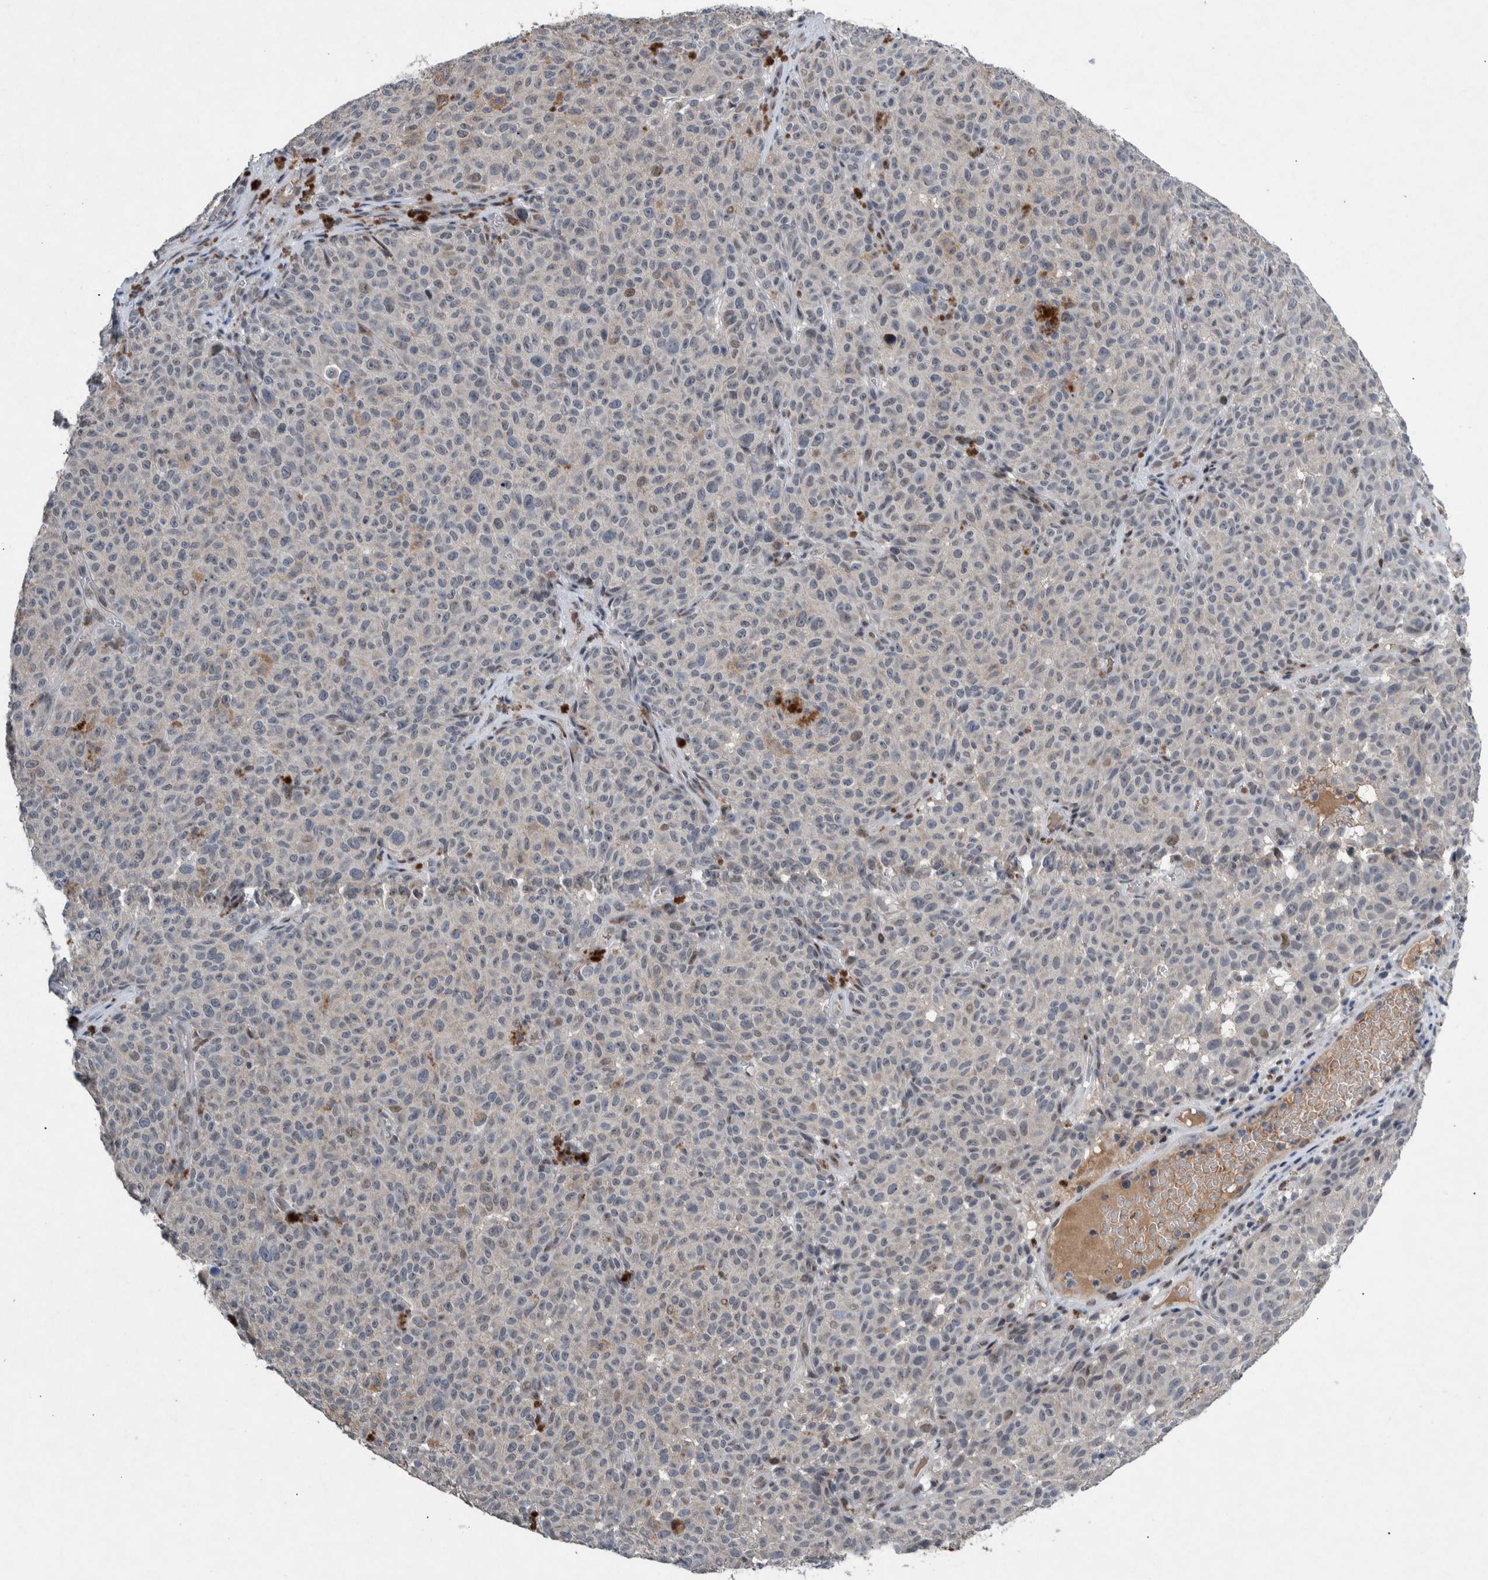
{"staining": {"intensity": "negative", "quantity": "none", "location": "none"}, "tissue": "melanoma", "cell_type": "Tumor cells", "image_type": "cancer", "snomed": [{"axis": "morphology", "description": "Malignant melanoma, NOS"}, {"axis": "topography", "description": "Skin"}], "caption": "DAB immunohistochemical staining of malignant melanoma reveals no significant staining in tumor cells.", "gene": "ESRP1", "patient": {"sex": "female", "age": 82}}